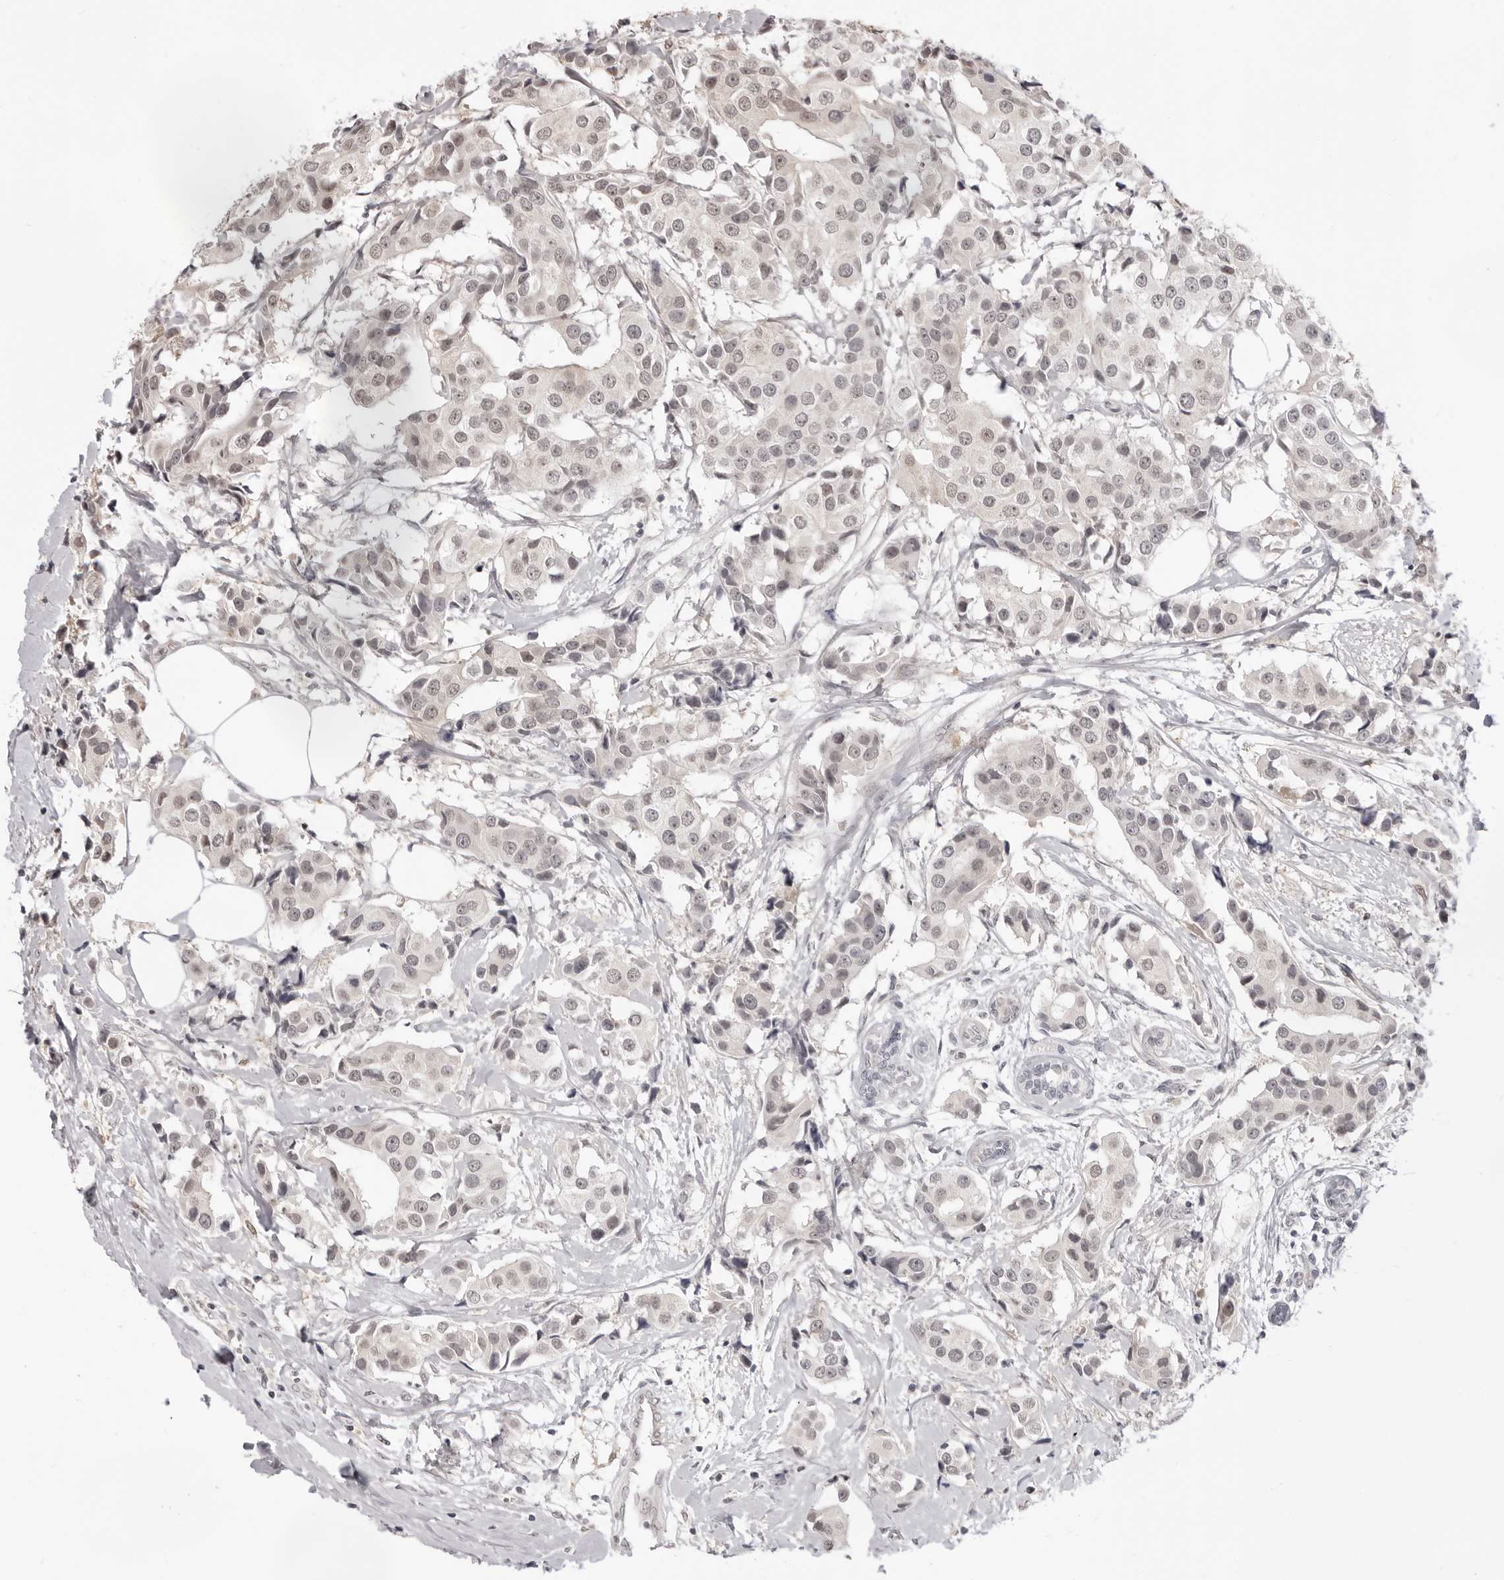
{"staining": {"intensity": "weak", "quantity": "25%-75%", "location": "nuclear"}, "tissue": "breast cancer", "cell_type": "Tumor cells", "image_type": "cancer", "snomed": [{"axis": "morphology", "description": "Normal tissue, NOS"}, {"axis": "morphology", "description": "Duct carcinoma"}, {"axis": "topography", "description": "Breast"}], "caption": "A histopathology image of human intraductal carcinoma (breast) stained for a protein exhibits weak nuclear brown staining in tumor cells.", "gene": "SRGAP2", "patient": {"sex": "female", "age": 39}}